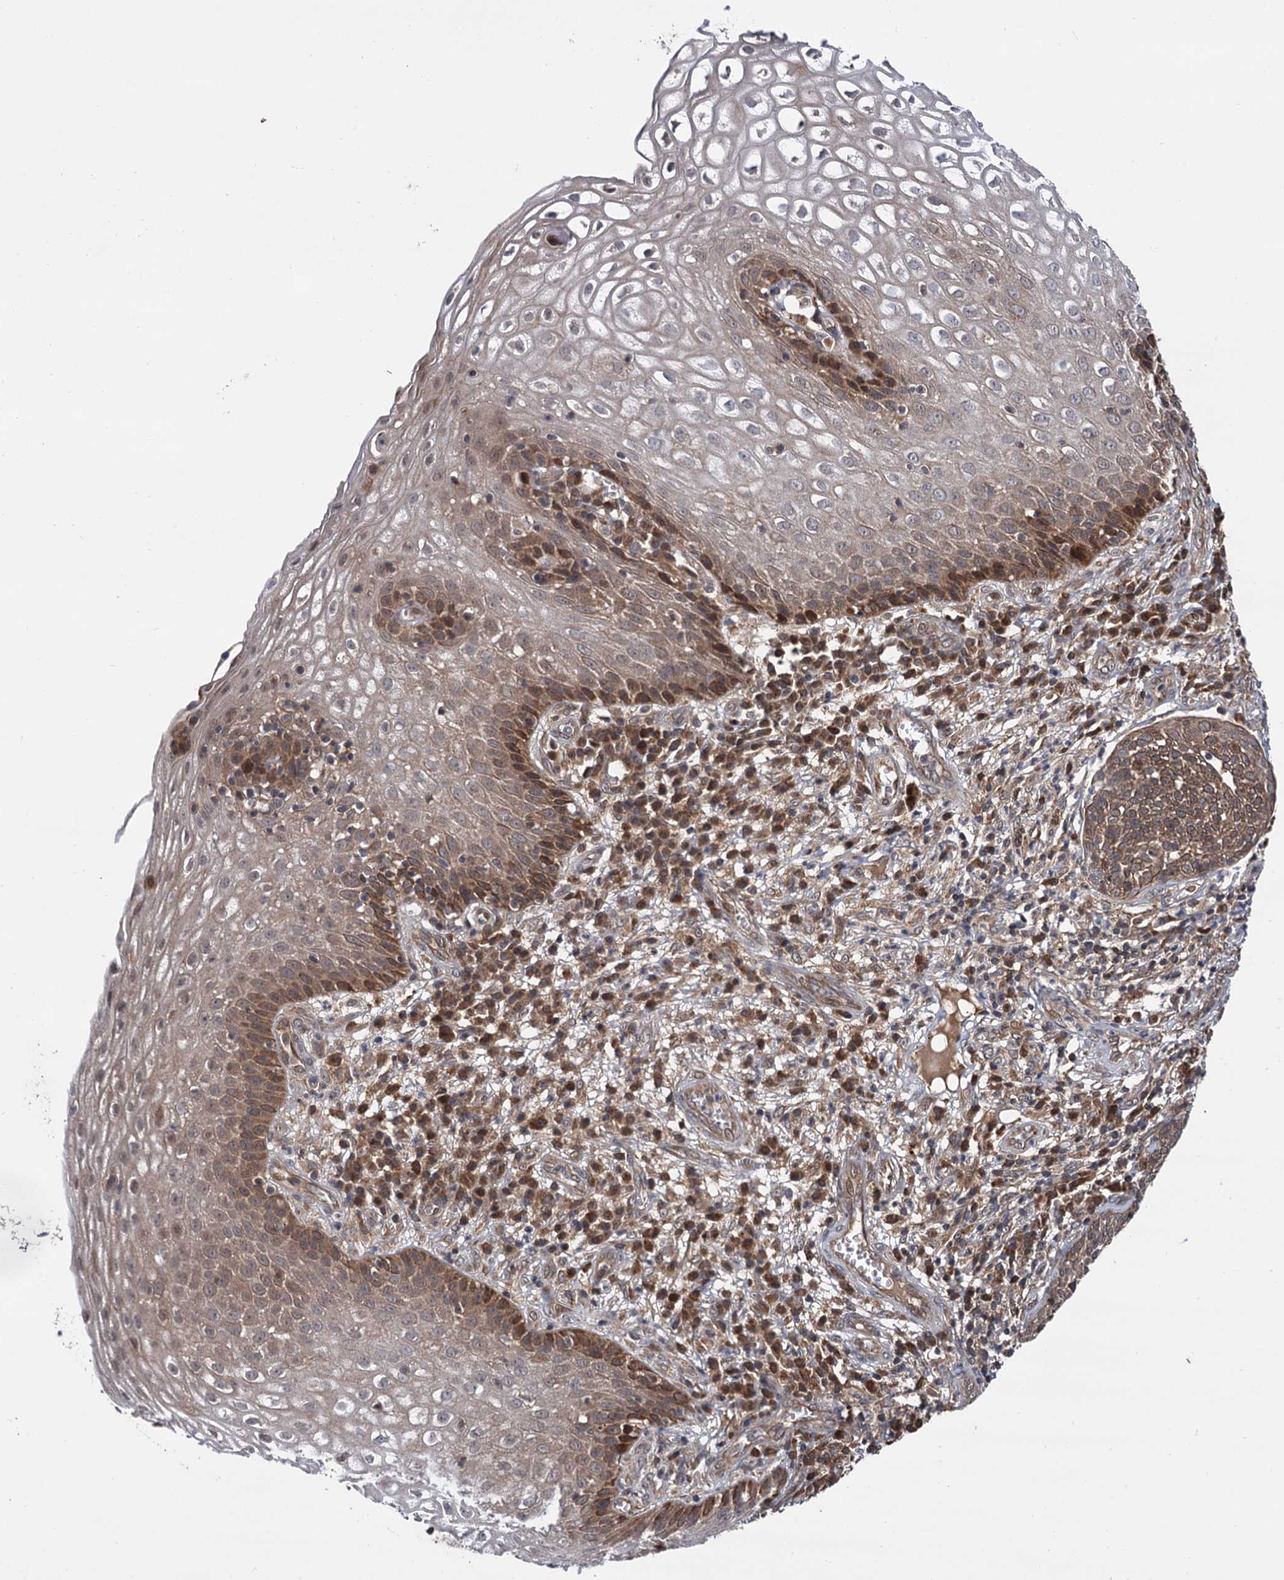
{"staining": {"intensity": "moderate", "quantity": ">75%", "location": "cytoplasmic/membranous"}, "tissue": "cervical cancer", "cell_type": "Tumor cells", "image_type": "cancer", "snomed": [{"axis": "morphology", "description": "Squamous cell carcinoma, NOS"}, {"axis": "topography", "description": "Cervix"}], "caption": "Moderate cytoplasmic/membranous staining is appreciated in approximately >75% of tumor cells in cervical squamous cell carcinoma. (brown staining indicates protein expression, while blue staining denotes nuclei).", "gene": "SELENOP", "patient": {"sex": "female", "age": 34}}